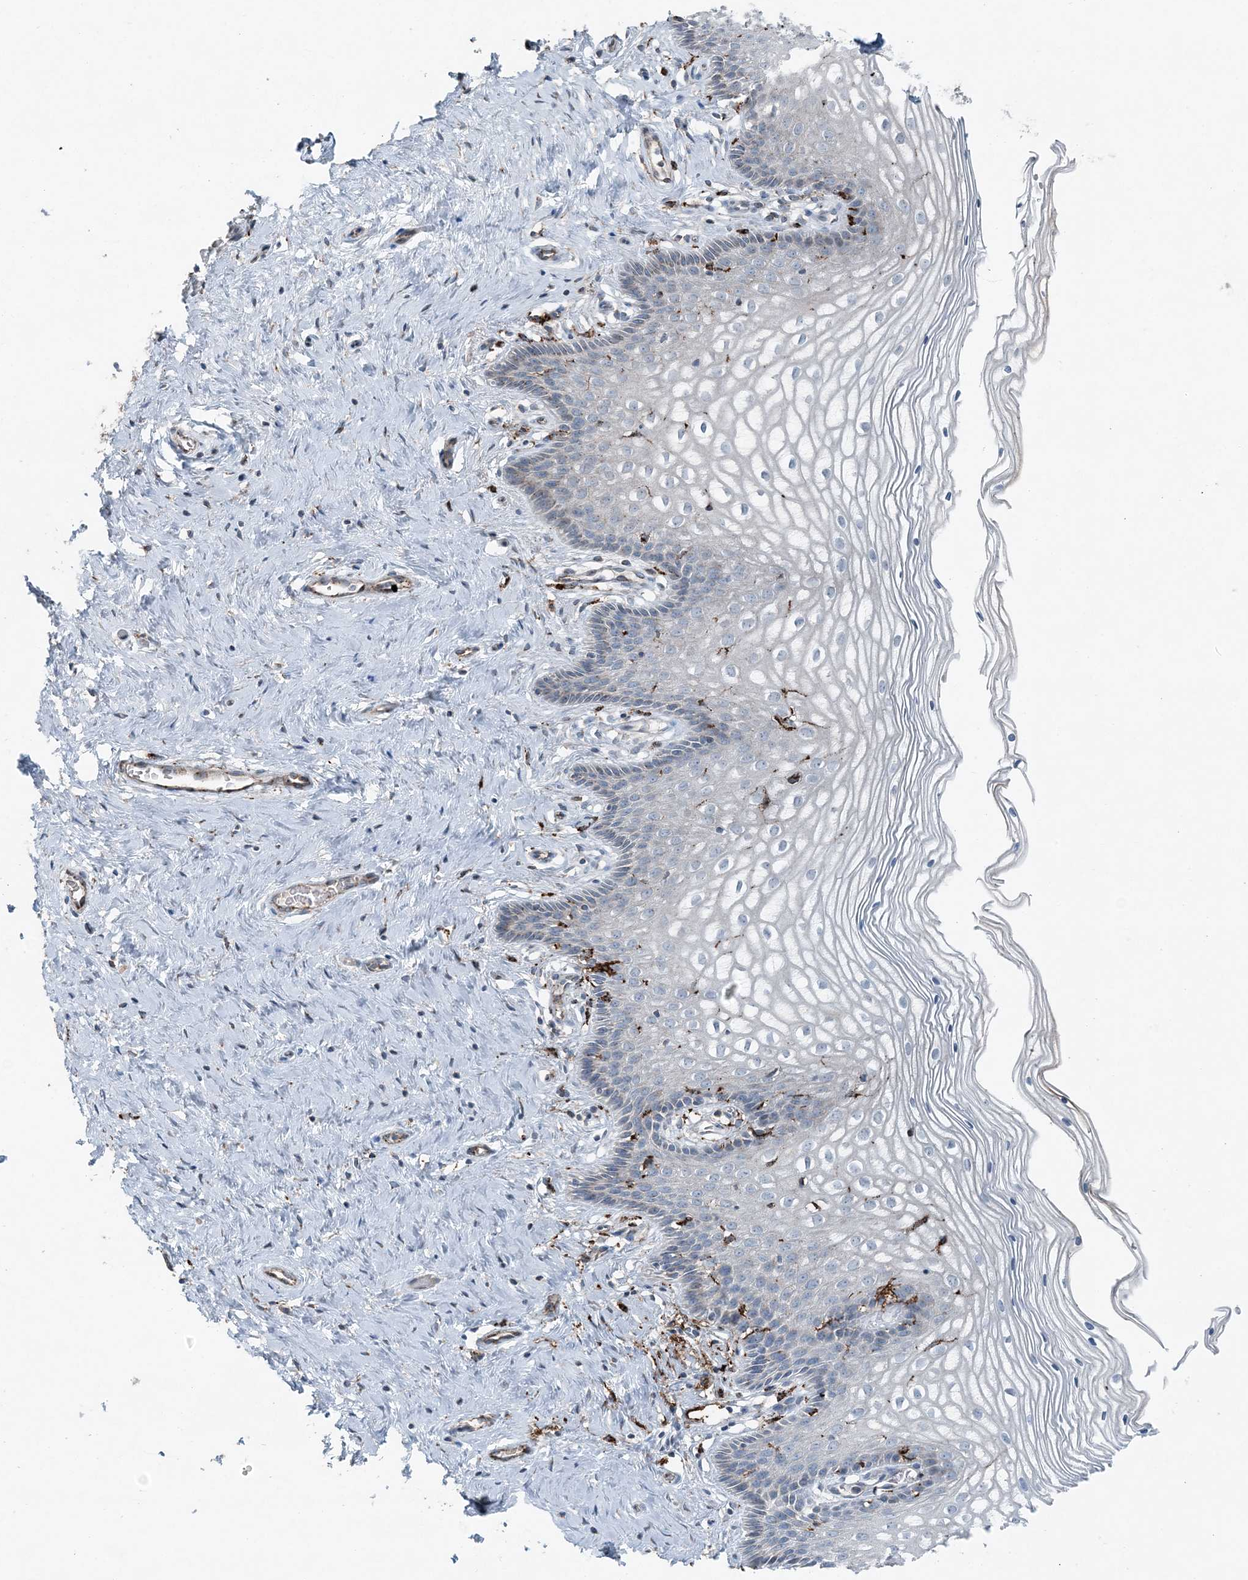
{"staining": {"intensity": "moderate", "quantity": "25%-75%", "location": "cytoplasmic/membranous"}, "tissue": "cervix", "cell_type": "Glandular cells", "image_type": "normal", "snomed": [{"axis": "morphology", "description": "Normal tissue, NOS"}, {"axis": "topography", "description": "Cervix"}], "caption": "Cervix stained for a protein (brown) reveals moderate cytoplasmic/membranous positive staining in approximately 25%-75% of glandular cells.", "gene": "KY", "patient": {"sex": "female", "age": 33}}